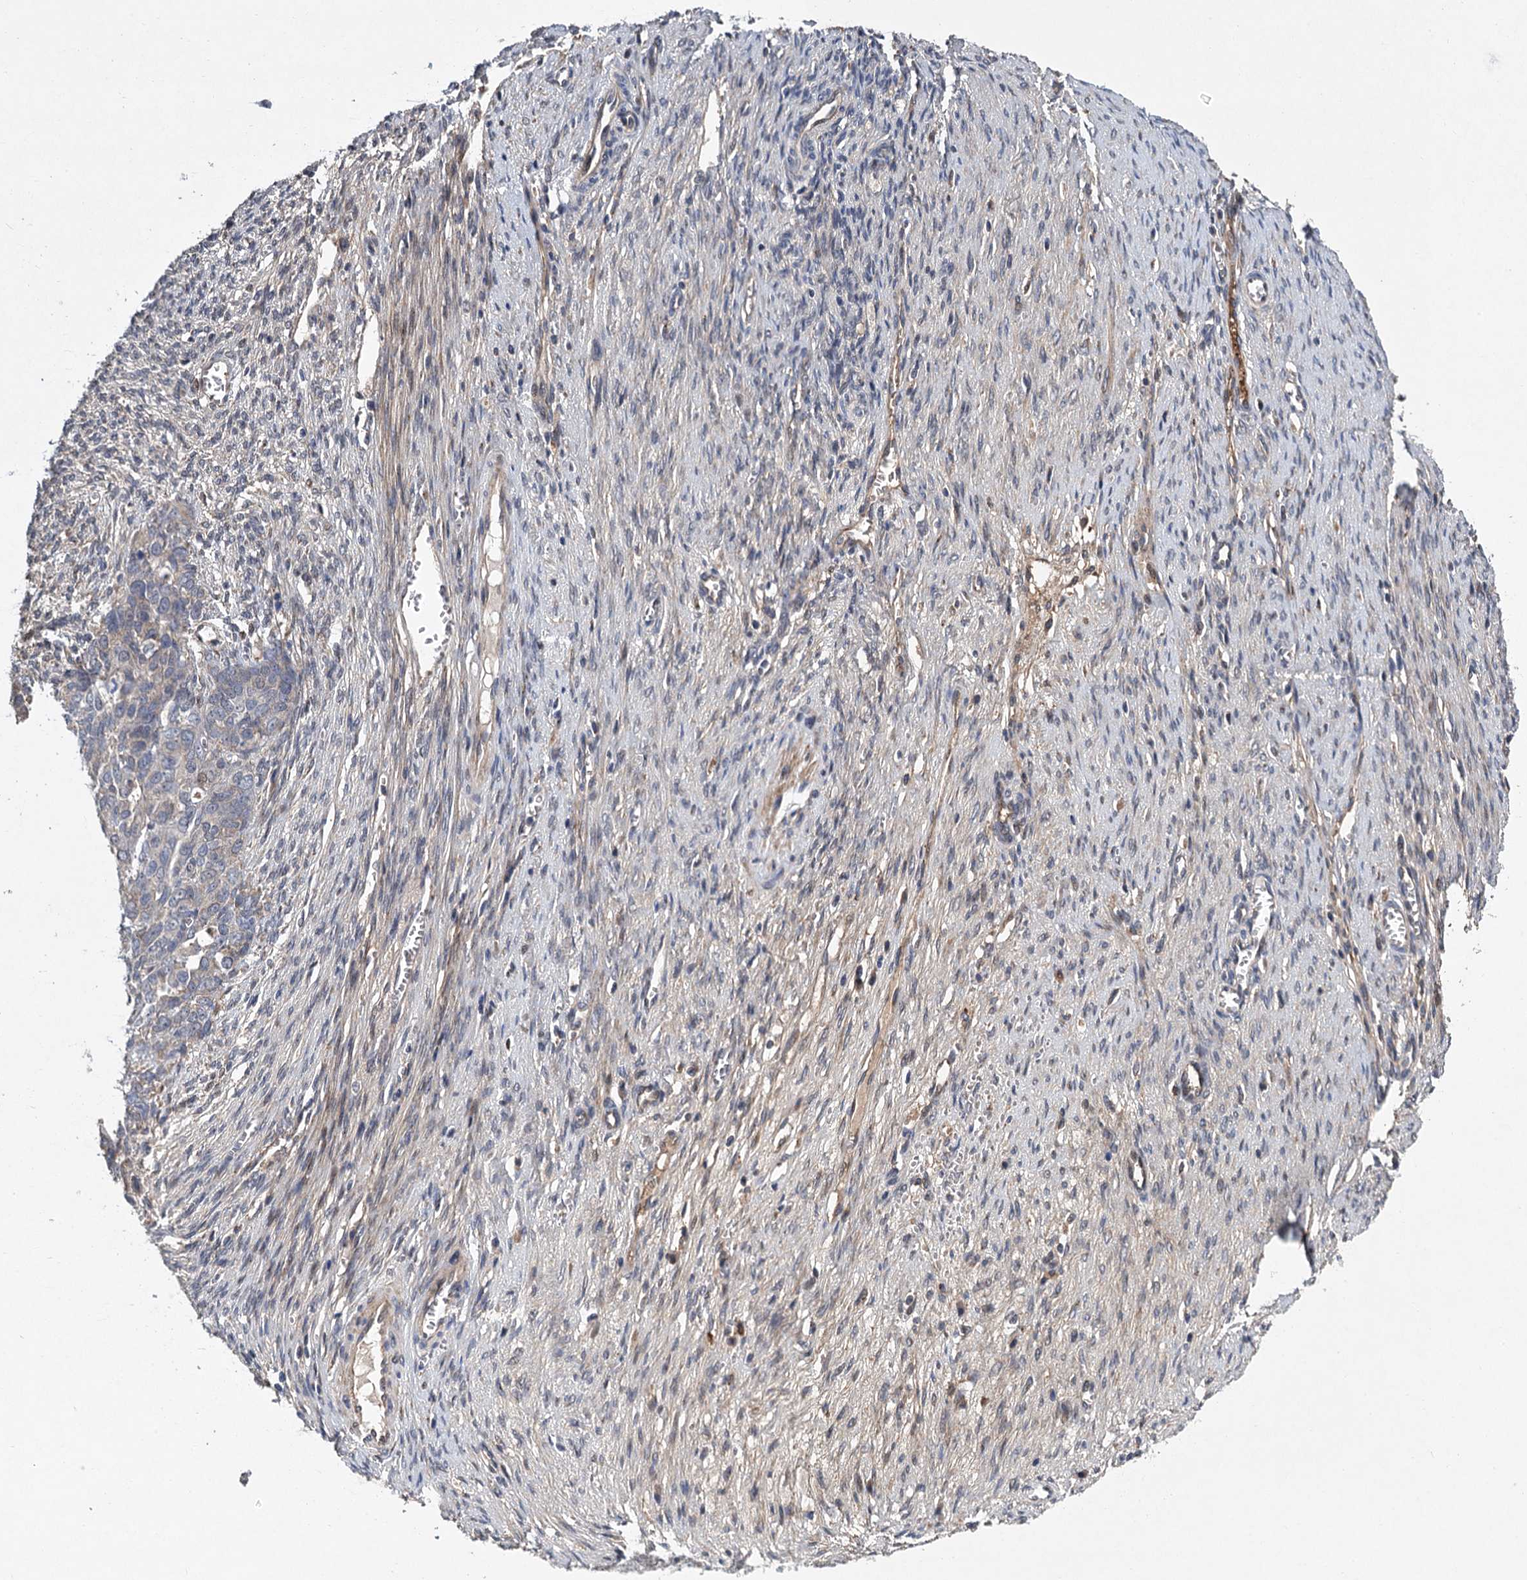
{"staining": {"intensity": "negative", "quantity": "none", "location": "none"}, "tissue": "ovarian cancer", "cell_type": "Tumor cells", "image_type": "cancer", "snomed": [{"axis": "morphology", "description": "Cystadenocarcinoma, serous, NOS"}, {"axis": "topography", "description": "Ovary"}], "caption": "IHC image of neoplastic tissue: serous cystadenocarcinoma (ovarian) stained with DAB (3,3'-diaminobenzidine) shows no significant protein expression in tumor cells.", "gene": "TRAF7", "patient": {"sex": "female", "age": 44}}